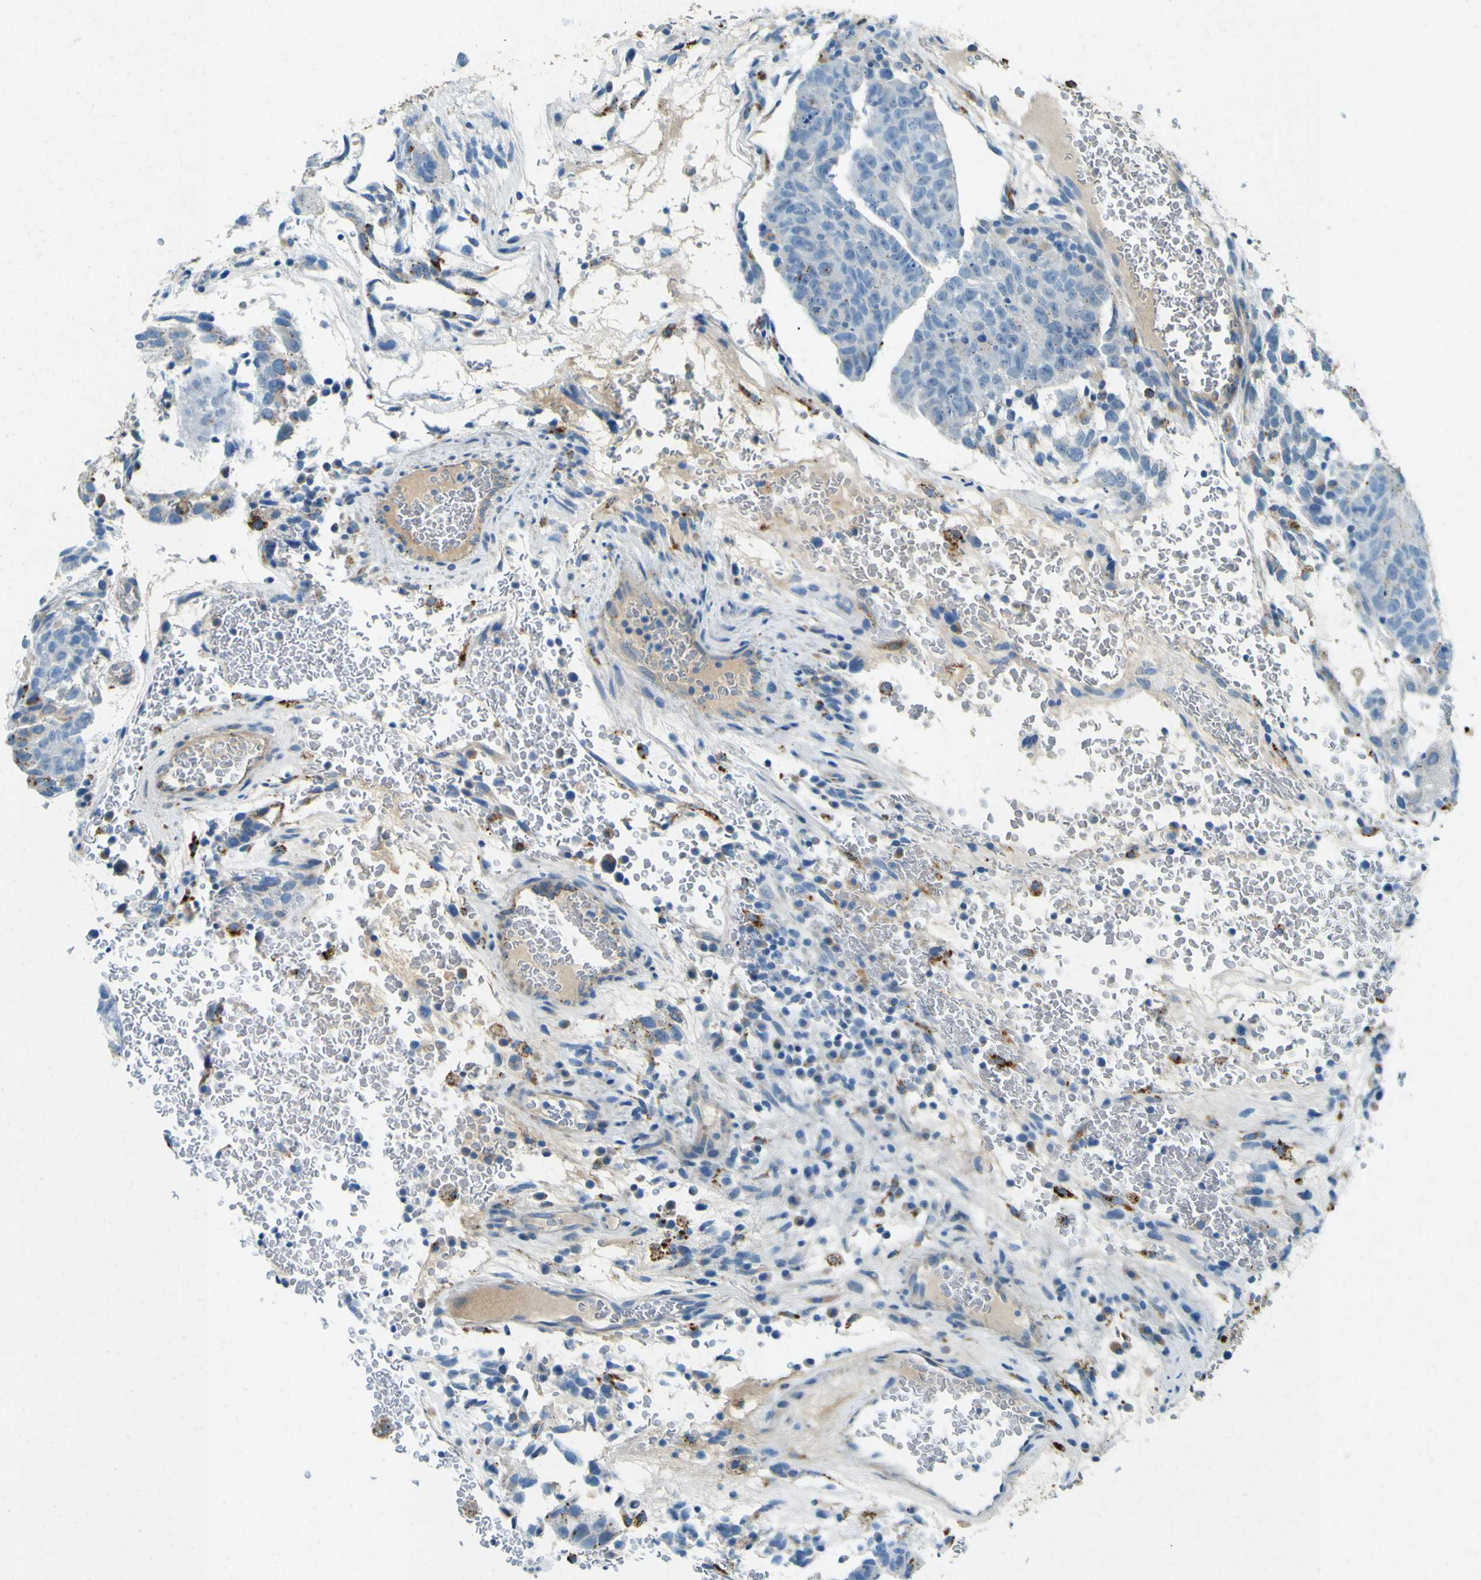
{"staining": {"intensity": "negative", "quantity": "none", "location": "none"}, "tissue": "testis cancer", "cell_type": "Tumor cells", "image_type": "cancer", "snomed": [{"axis": "morphology", "description": "Seminoma, NOS"}, {"axis": "morphology", "description": "Carcinoma, Embryonal, NOS"}, {"axis": "topography", "description": "Testis"}], "caption": "Immunohistochemistry (IHC) photomicrograph of embryonal carcinoma (testis) stained for a protein (brown), which demonstrates no expression in tumor cells. The staining was performed using DAB to visualize the protein expression in brown, while the nuclei were stained in blue with hematoxylin (Magnification: 20x).", "gene": "PDE9A", "patient": {"sex": "male", "age": 52}}